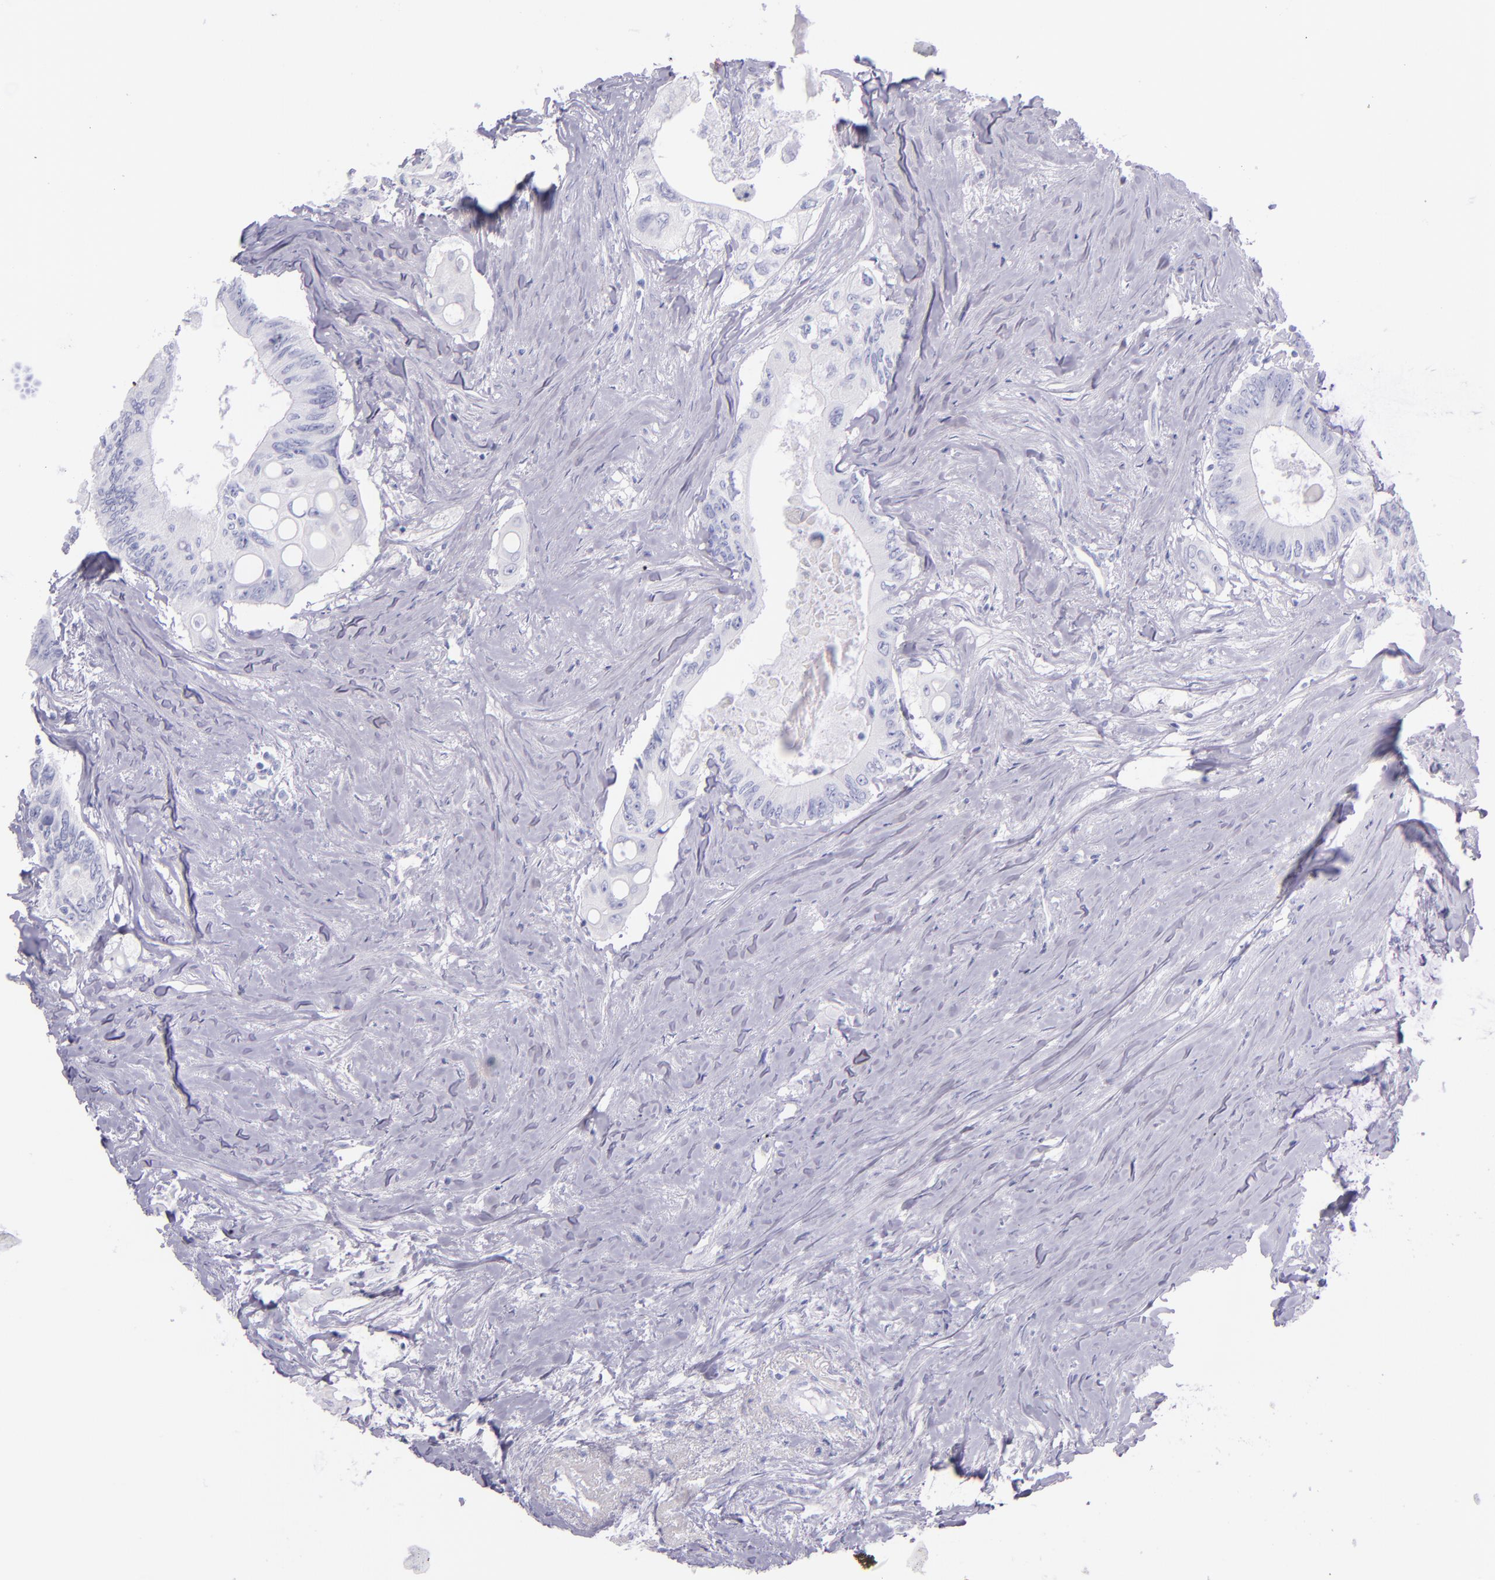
{"staining": {"intensity": "negative", "quantity": "none", "location": "none"}, "tissue": "colorectal cancer", "cell_type": "Tumor cells", "image_type": "cancer", "snomed": [{"axis": "morphology", "description": "Adenocarcinoma, NOS"}, {"axis": "topography", "description": "Colon"}], "caption": "This is an IHC image of colorectal cancer. There is no staining in tumor cells.", "gene": "SFTPA2", "patient": {"sex": "male", "age": 65}}